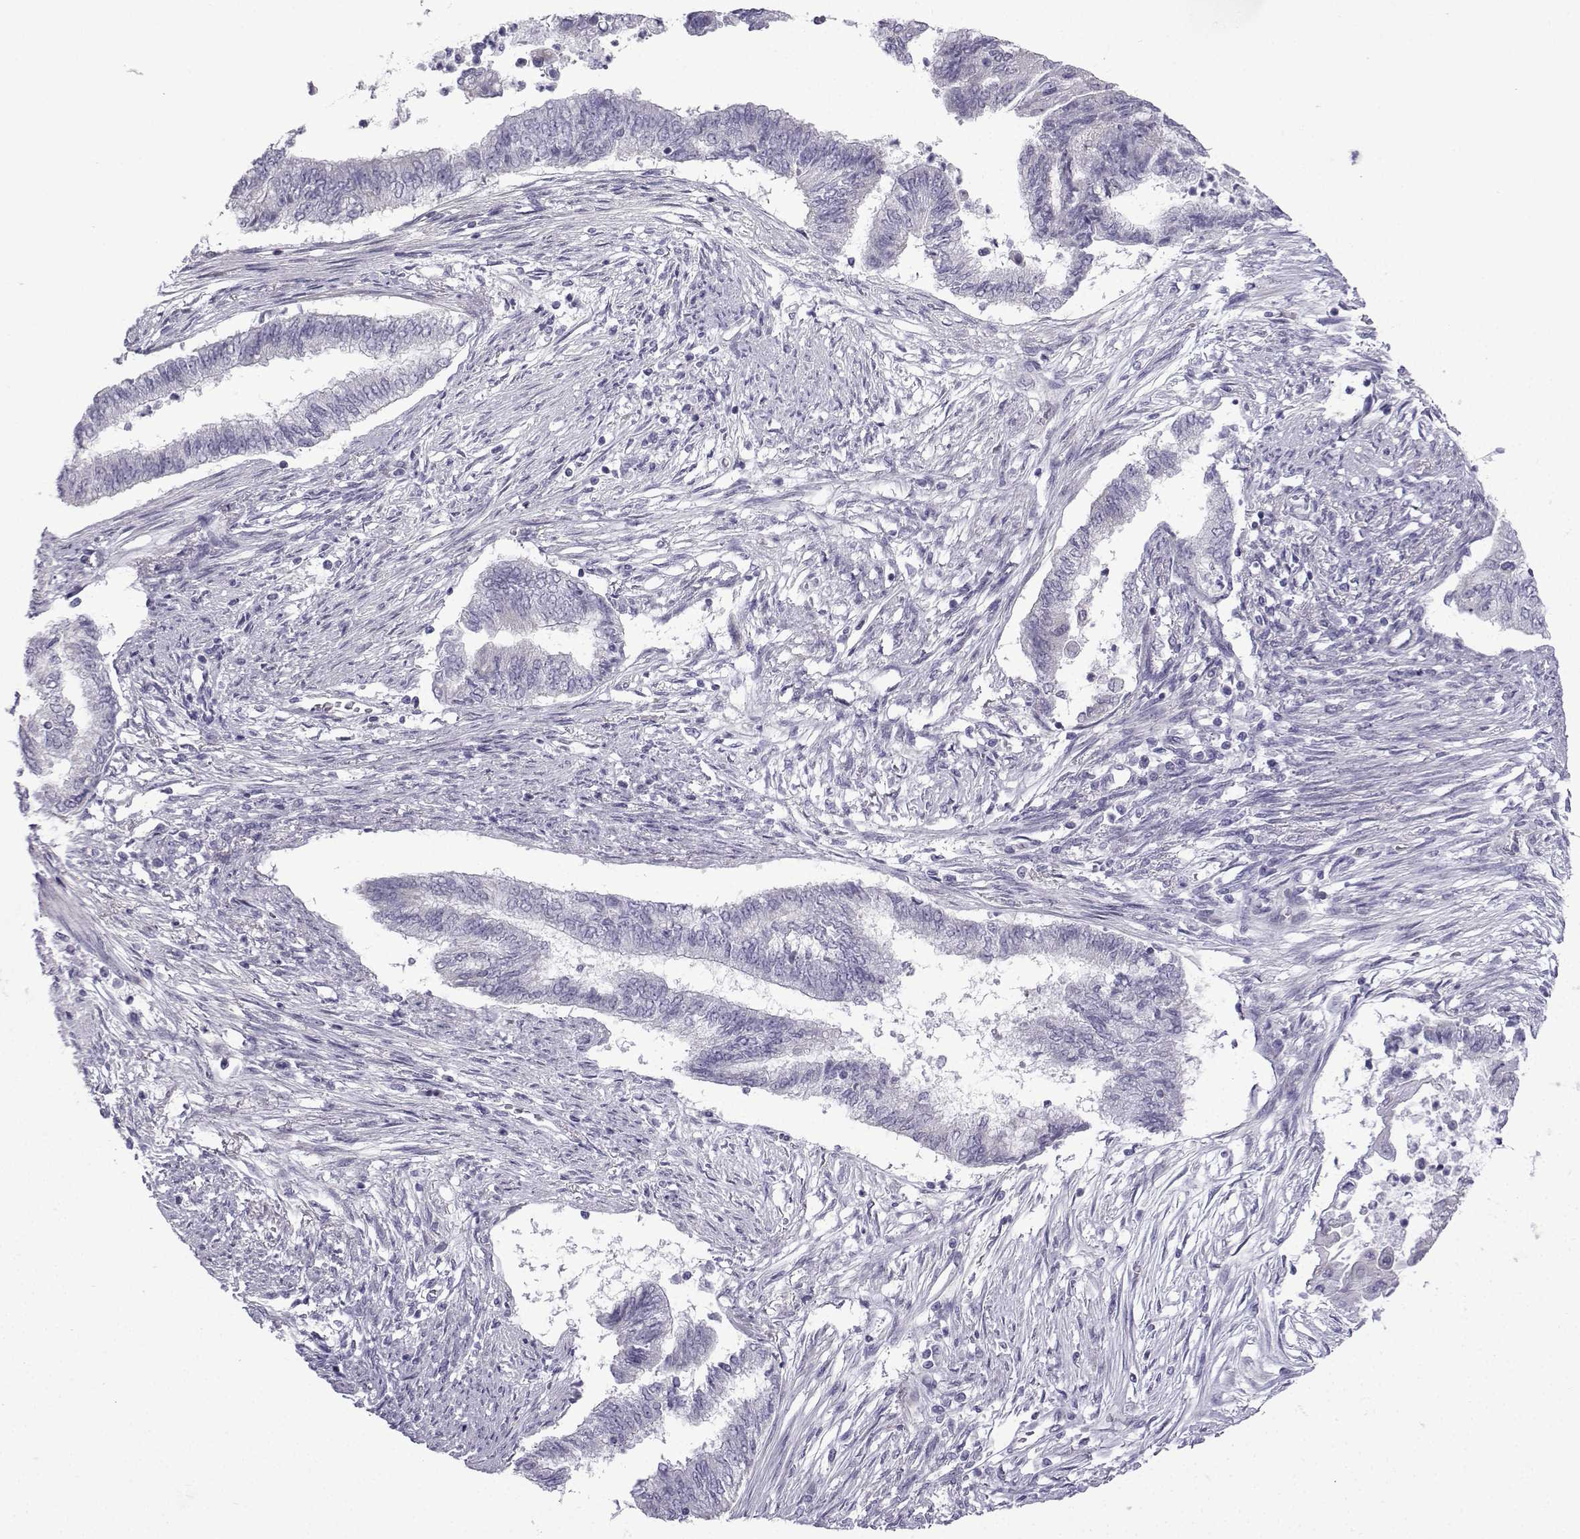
{"staining": {"intensity": "negative", "quantity": "none", "location": "none"}, "tissue": "endometrial cancer", "cell_type": "Tumor cells", "image_type": "cancer", "snomed": [{"axis": "morphology", "description": "Adenocarcinoma, NOS"}, {"axis": "topography", "description": "Endometrium"}], "caption": "DAB (3,3'-diaminobenzidine) immunohistochemical staining of adenocarcinoma (endometrial) shows no significant positivity in tumor cells.", "gene": "CFAP53", "patient": {"sex": "female", "age": 65}}